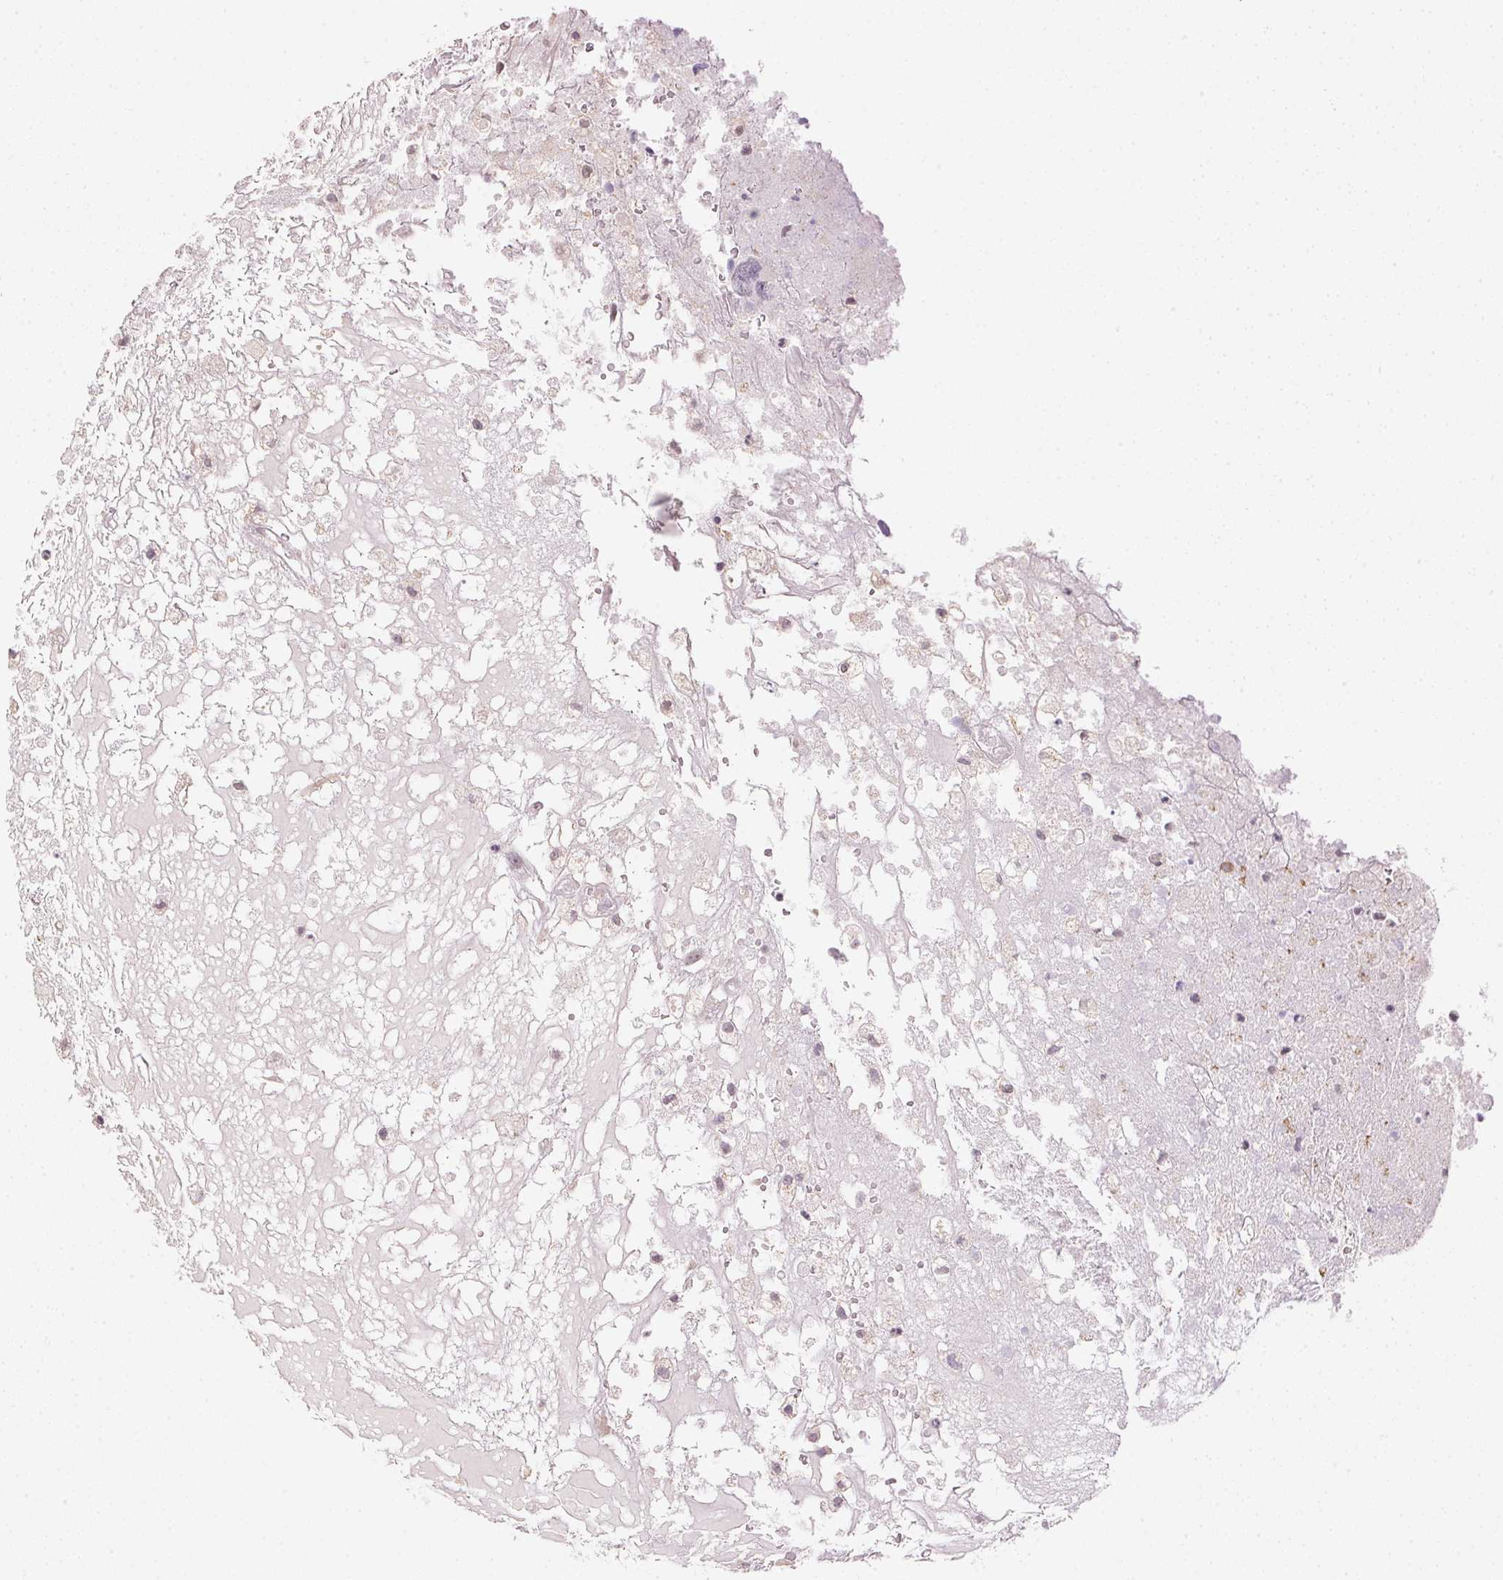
{"staining": {"intensity": "negative", "quantity": "none", "location": "none"}, "tissue": "glioma", "cell_type": "Tumor cells", "image_type": "cancer", "snomed": [{"axis": "morphology", "description": "Glioma, malignant, High grade"}, {"axis": "topography", "description": "Brain"}], "caption": "Histopathology image shows no protein positivity in tumor cells of glioma tissue.", "gene": "FNDC4", "patient": {"sex": "male", "age": 46}}